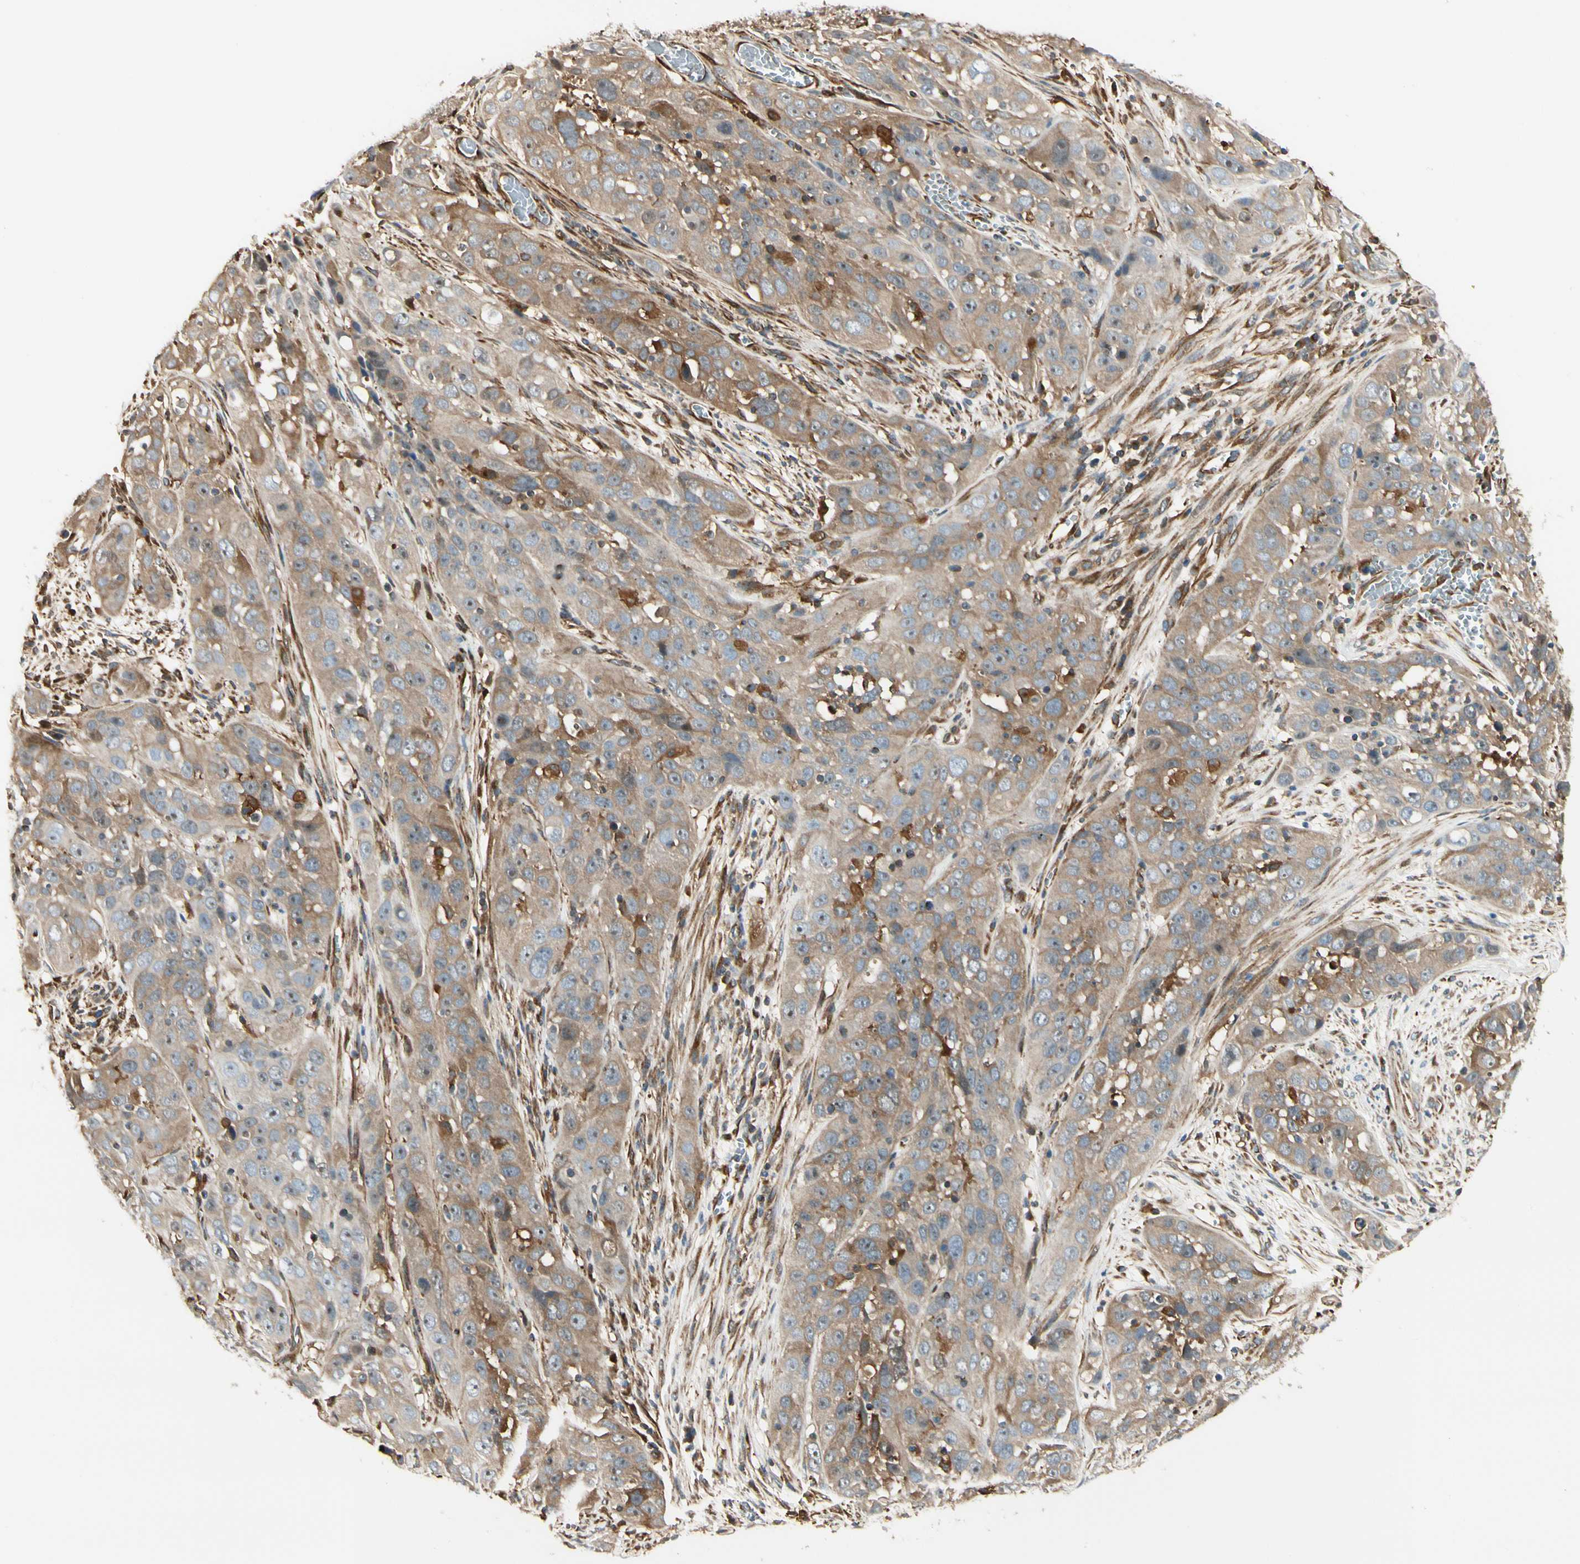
{"staining": {"intensity": "moderate", "quantity": "25%-75%", "location": "cytoplasmic/membranous"}, "tissue": "cervical cancer", "cell_type": "Tumor cells", "image_type": "cancer", "snomed": [{"axis": "morphology", "description": "Squamous cell carcinoma, NOS"}, {"axis": "topography", "description": "Cervix"}], "caption": "Cervical cancer (squamous cell carcinoma) tissue exhibits moderate cytoplasmic/membranous positivity in approximately 25%-75% of tumor cells, visualized by immunohistochemistry.", "gene": "FTH1", "patient": {"sex": "female", "age": 32}}